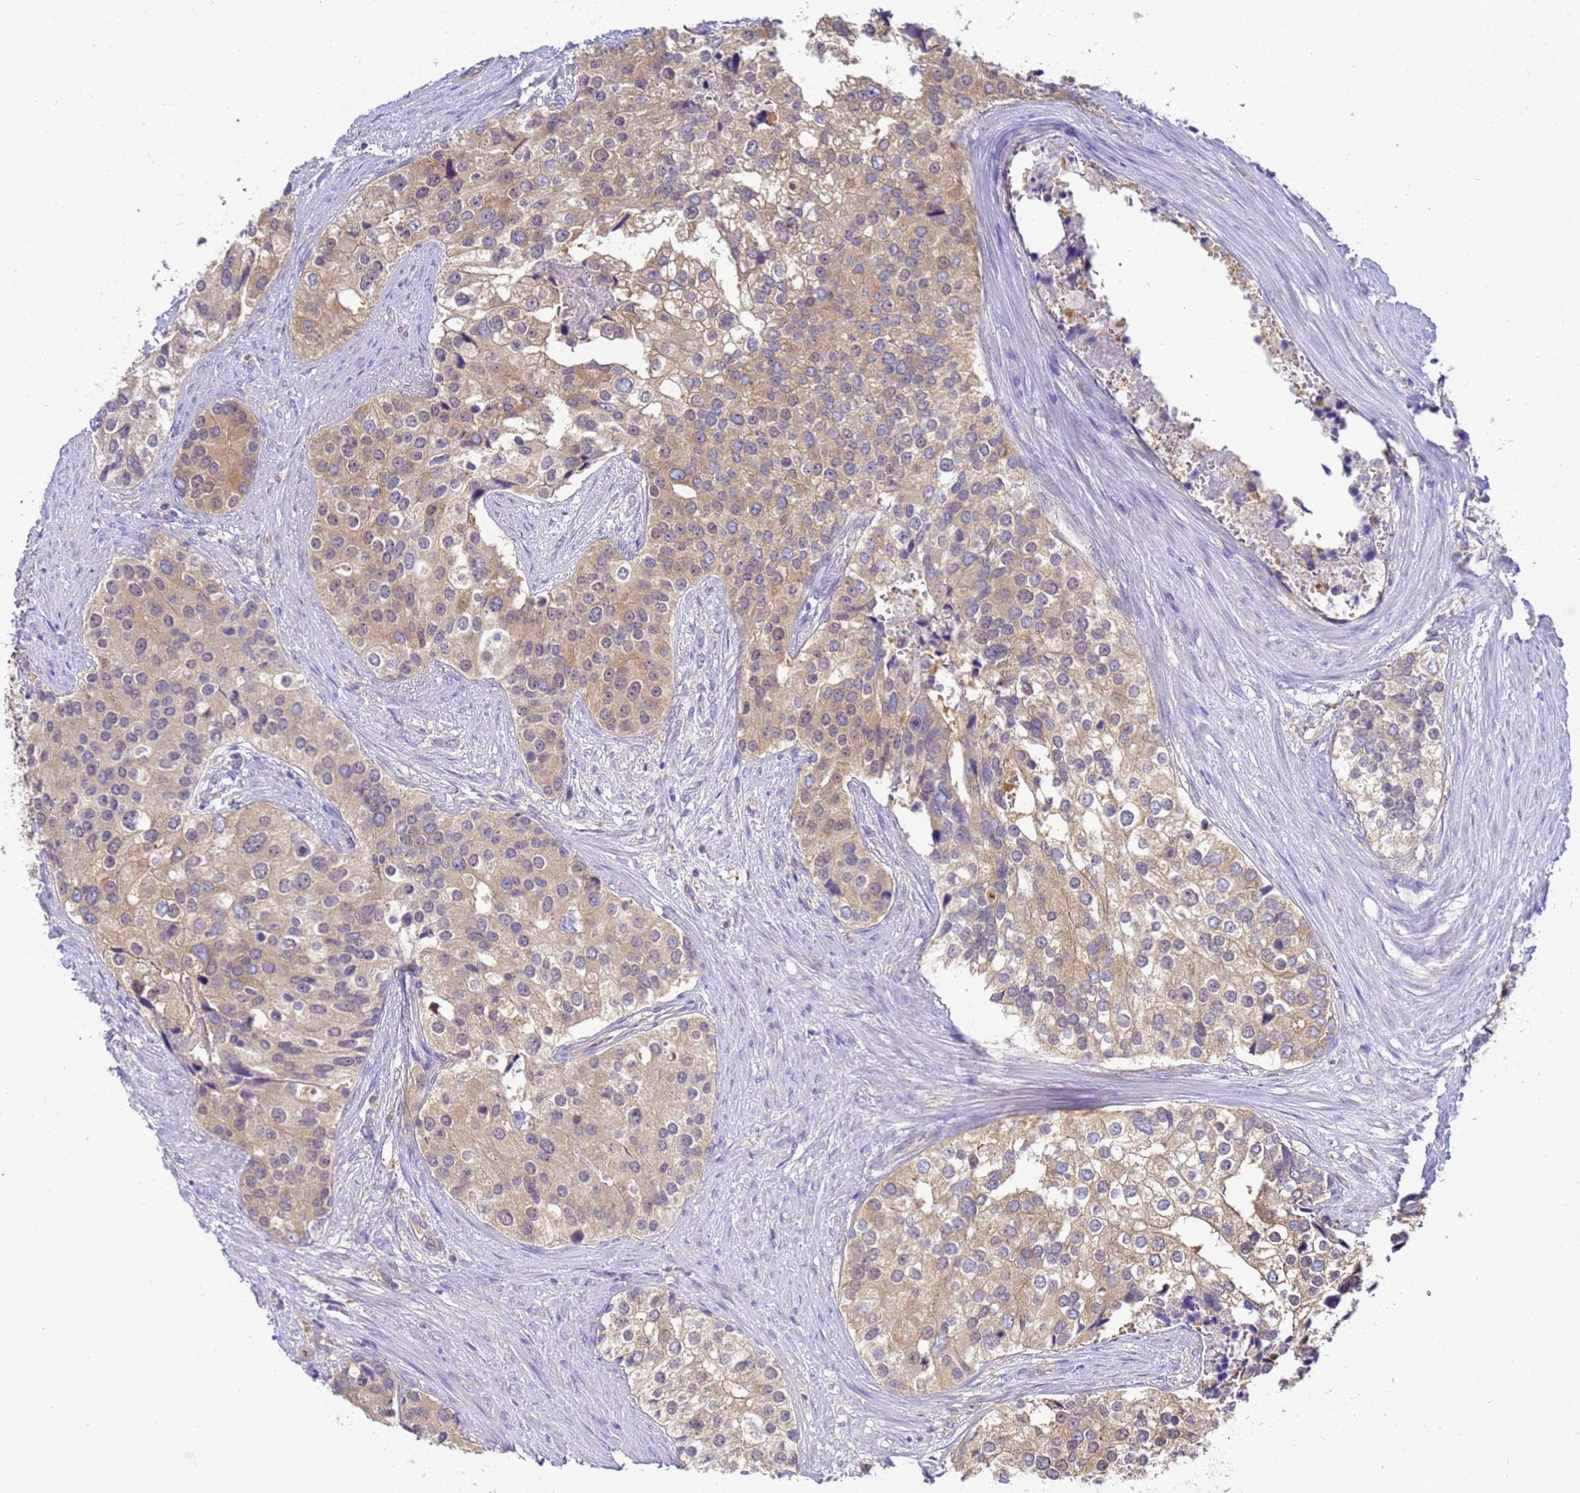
{"staining": {"intensity": "moderate", "quantity": ">75%", "location": "cytoplasmic/membranous"}, "tissue": "prostate cancer", "cell_type": "Tumor cells", "image_type": "cancer", "snomed": [{"axis": "morphology", "description": "Adenocarcinoma, High grade"}, {"axis": "topography", "description": "Prostate"}], "caption": "The immunohistochemical stain labels moderate cytoplasmic/membranous positivity in tumor cells of prostate cancer tissue.", "gene": "NARS1", "patient": {"sex": "male", "age": 62}}